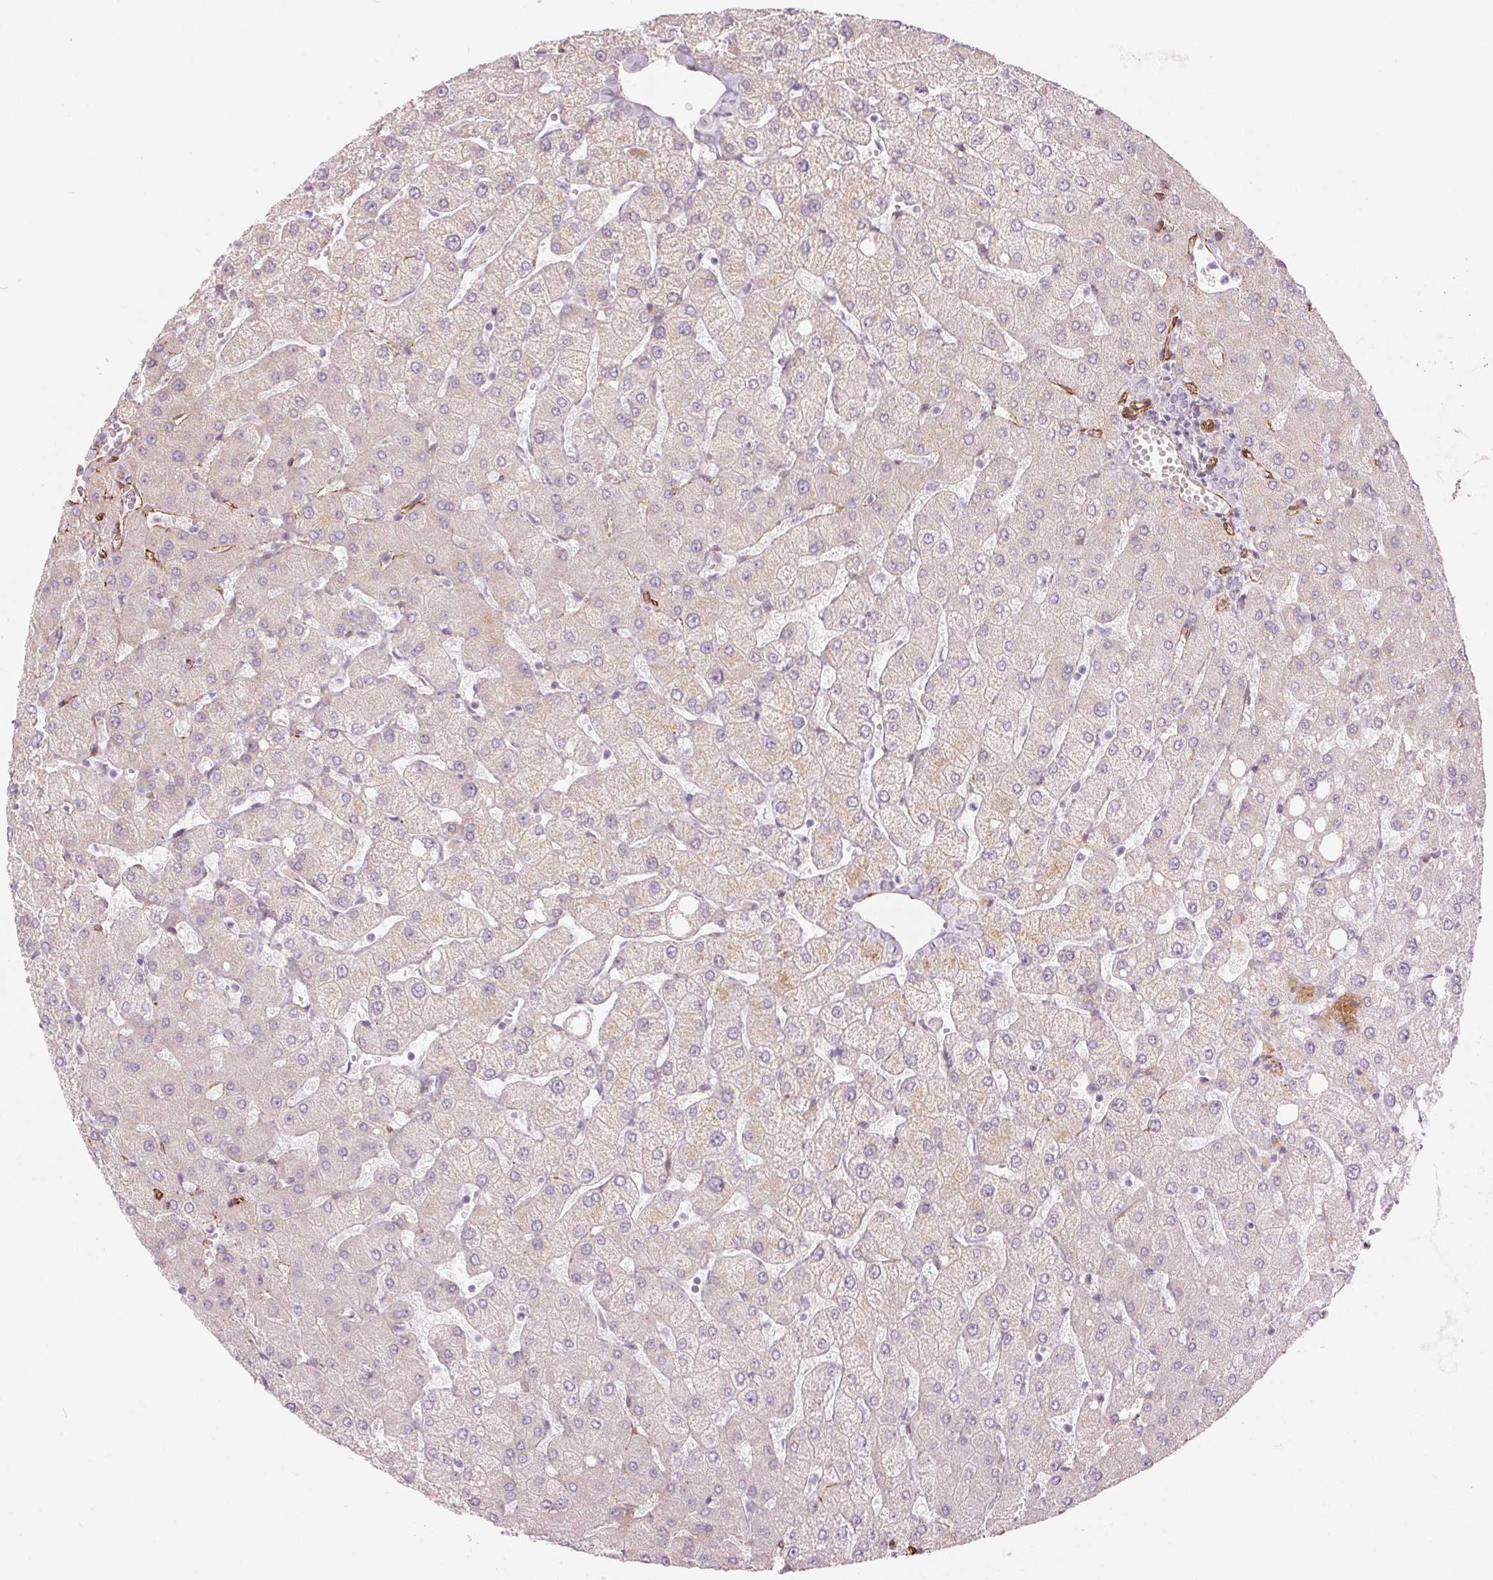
{"staining": {"intensity": "negative", "quantity": "none", "location": "none"}, "tissue": "liver", "cell_type": "Cholangiocytes", "image_type": "normal", "snomed": [{"axis": "morphology", "description": "Normal tissue, NOS"}, {"axis": "topography", "description": "Liver"}], "caption": "IHC of unremarkable human liver displays no expression in cholangiocytes. Brightfield microscopy of immunohistochemistry stained with DAB (3,3'-diaminobenzidine) (brown) and hematoxylin (blue), captured at high magnification.", "gene": "CLPS", "patient": {"sex": "female", "age": 54}}